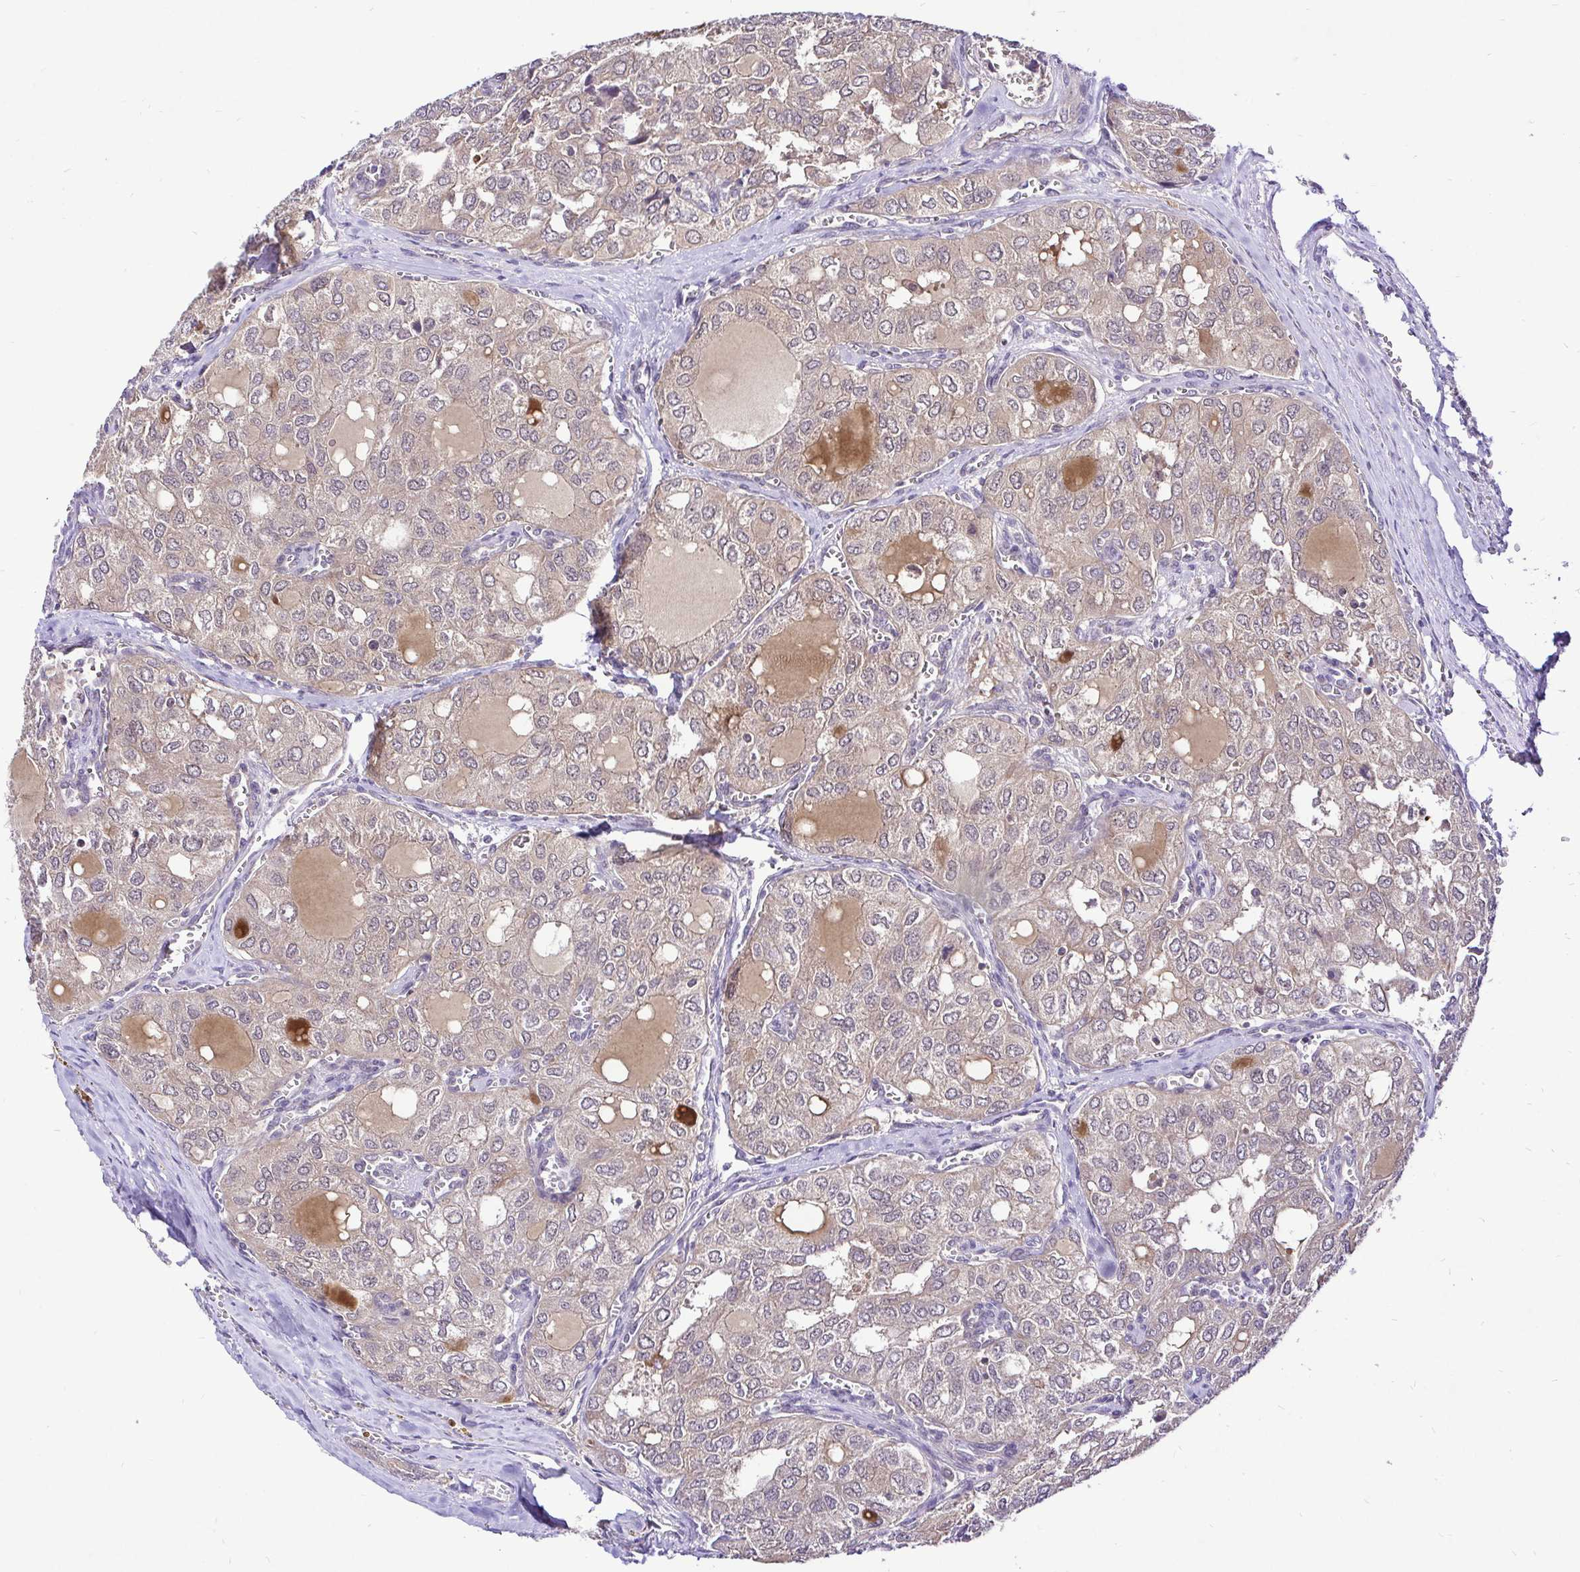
{"staining": {"intensity": "weak", "quantity": "25%-75%", "location": "cytoplasmic/membranous"}, "tissue": "thyroid cancer", "cell_type": "Tumor cells", "image_type": "cancer", "snomed": [{"axis": "morphology", "description": "Follicular adenoma carcinoma, NOS"}, {"axis": "topography", "description": "Thyroid gland"}], "caption": "Immunohistochemistry (IHC) of human thyroid follicular adenoma carcinoma exhibits low levels of weak cytoplasmic/membranous expression in approximately 25%-75% of tumor cells. (brown staining indicates protein expression, while blue staining denotes nuclei).", "gene": "UBE2M", "patient": {"sex": "male", "age": 75}}